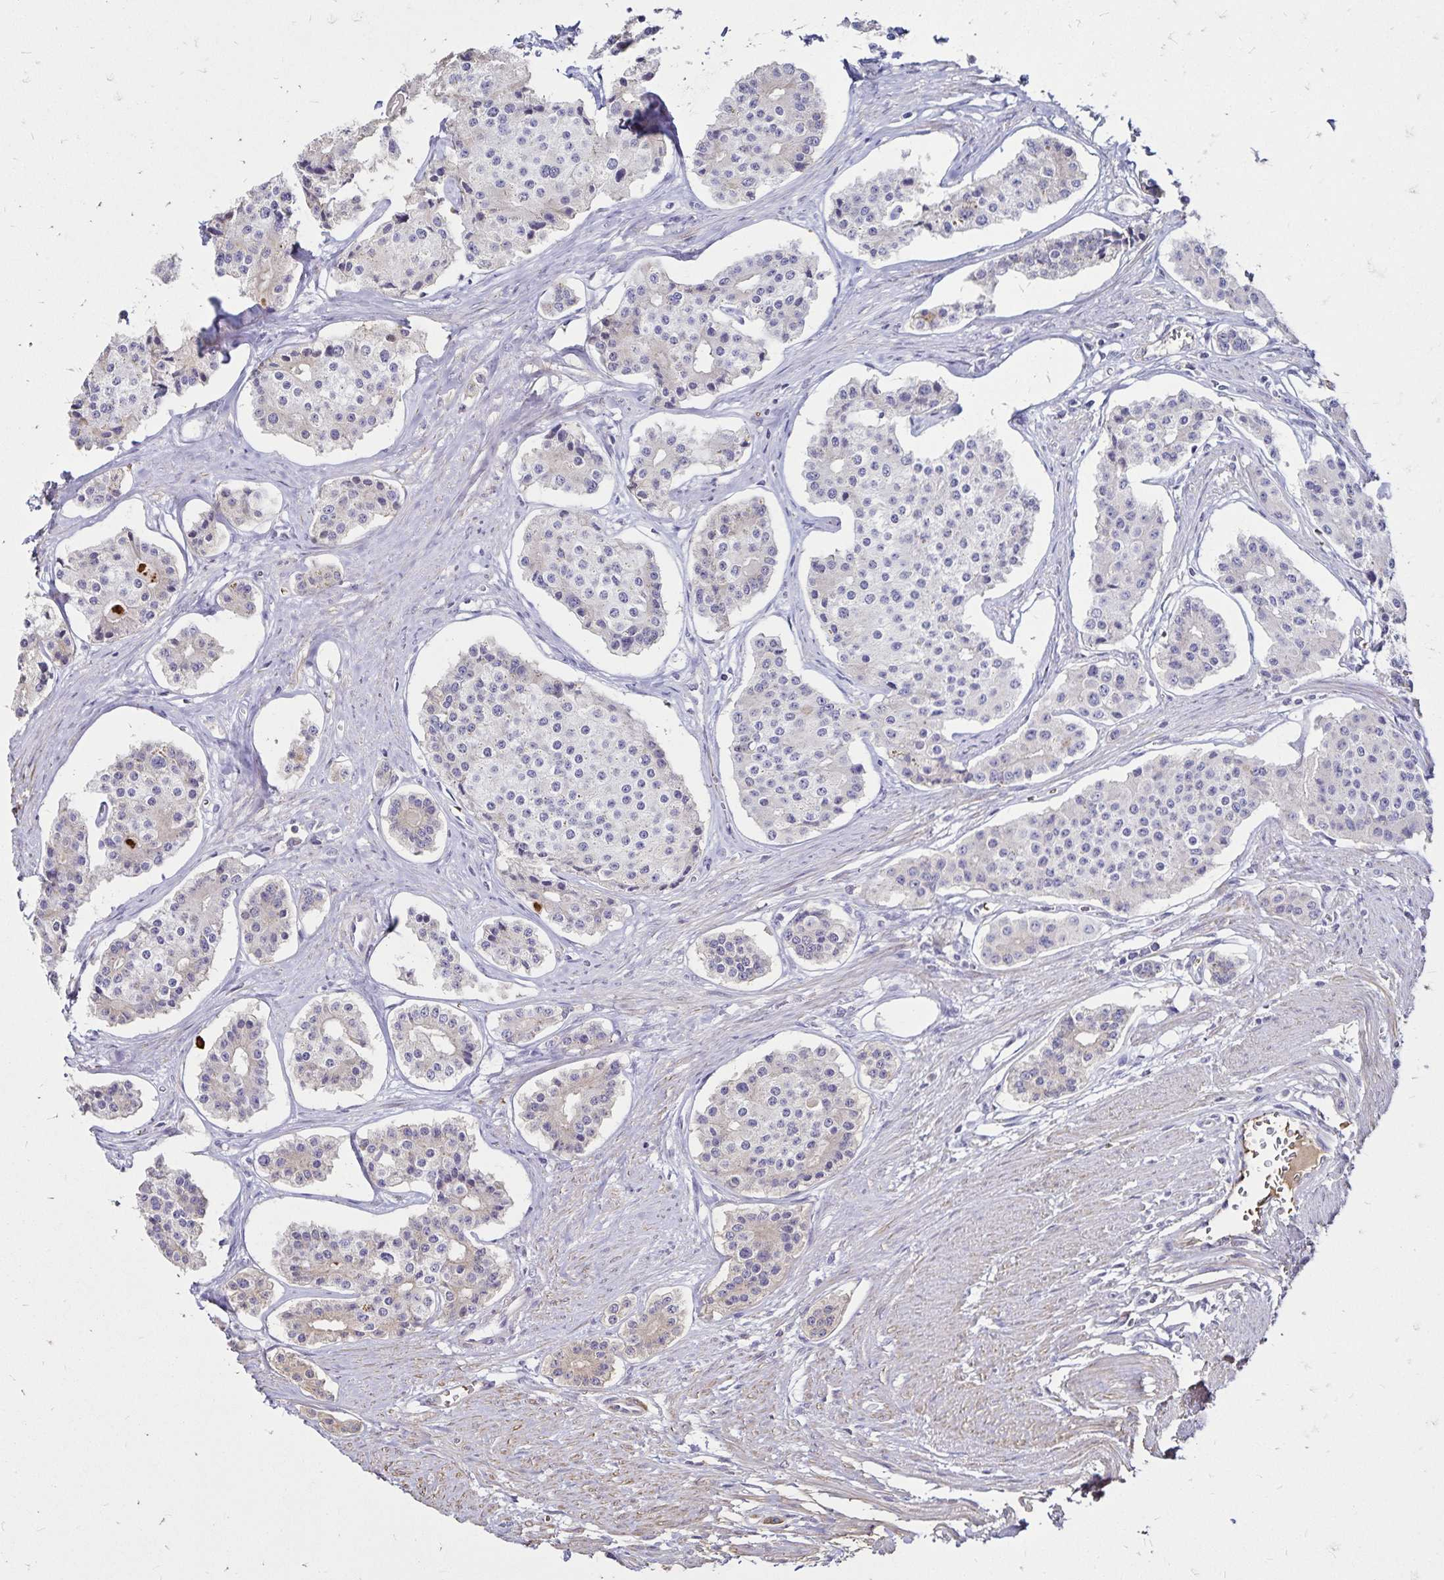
{"staining": {"intensity": "negative", "quantity": "none", "location": "none"}, "tissue": "carcinoid", "cell_type": "Tumor cells", "image_type": "cancer", "snomed": [{"axis": "morphology", "description": "Carcinoid, malignant, NOS"}, {"axis": "topography", "description": "Small intestine"}], "caption": "Tumor cells are negative for brown protein staining in carcinoid (malignant). (Immunohistochemistry, brightfield microscopy, high magnification).", "gene": "KISS1", "patient": {"sex": "female", "age": 65}}